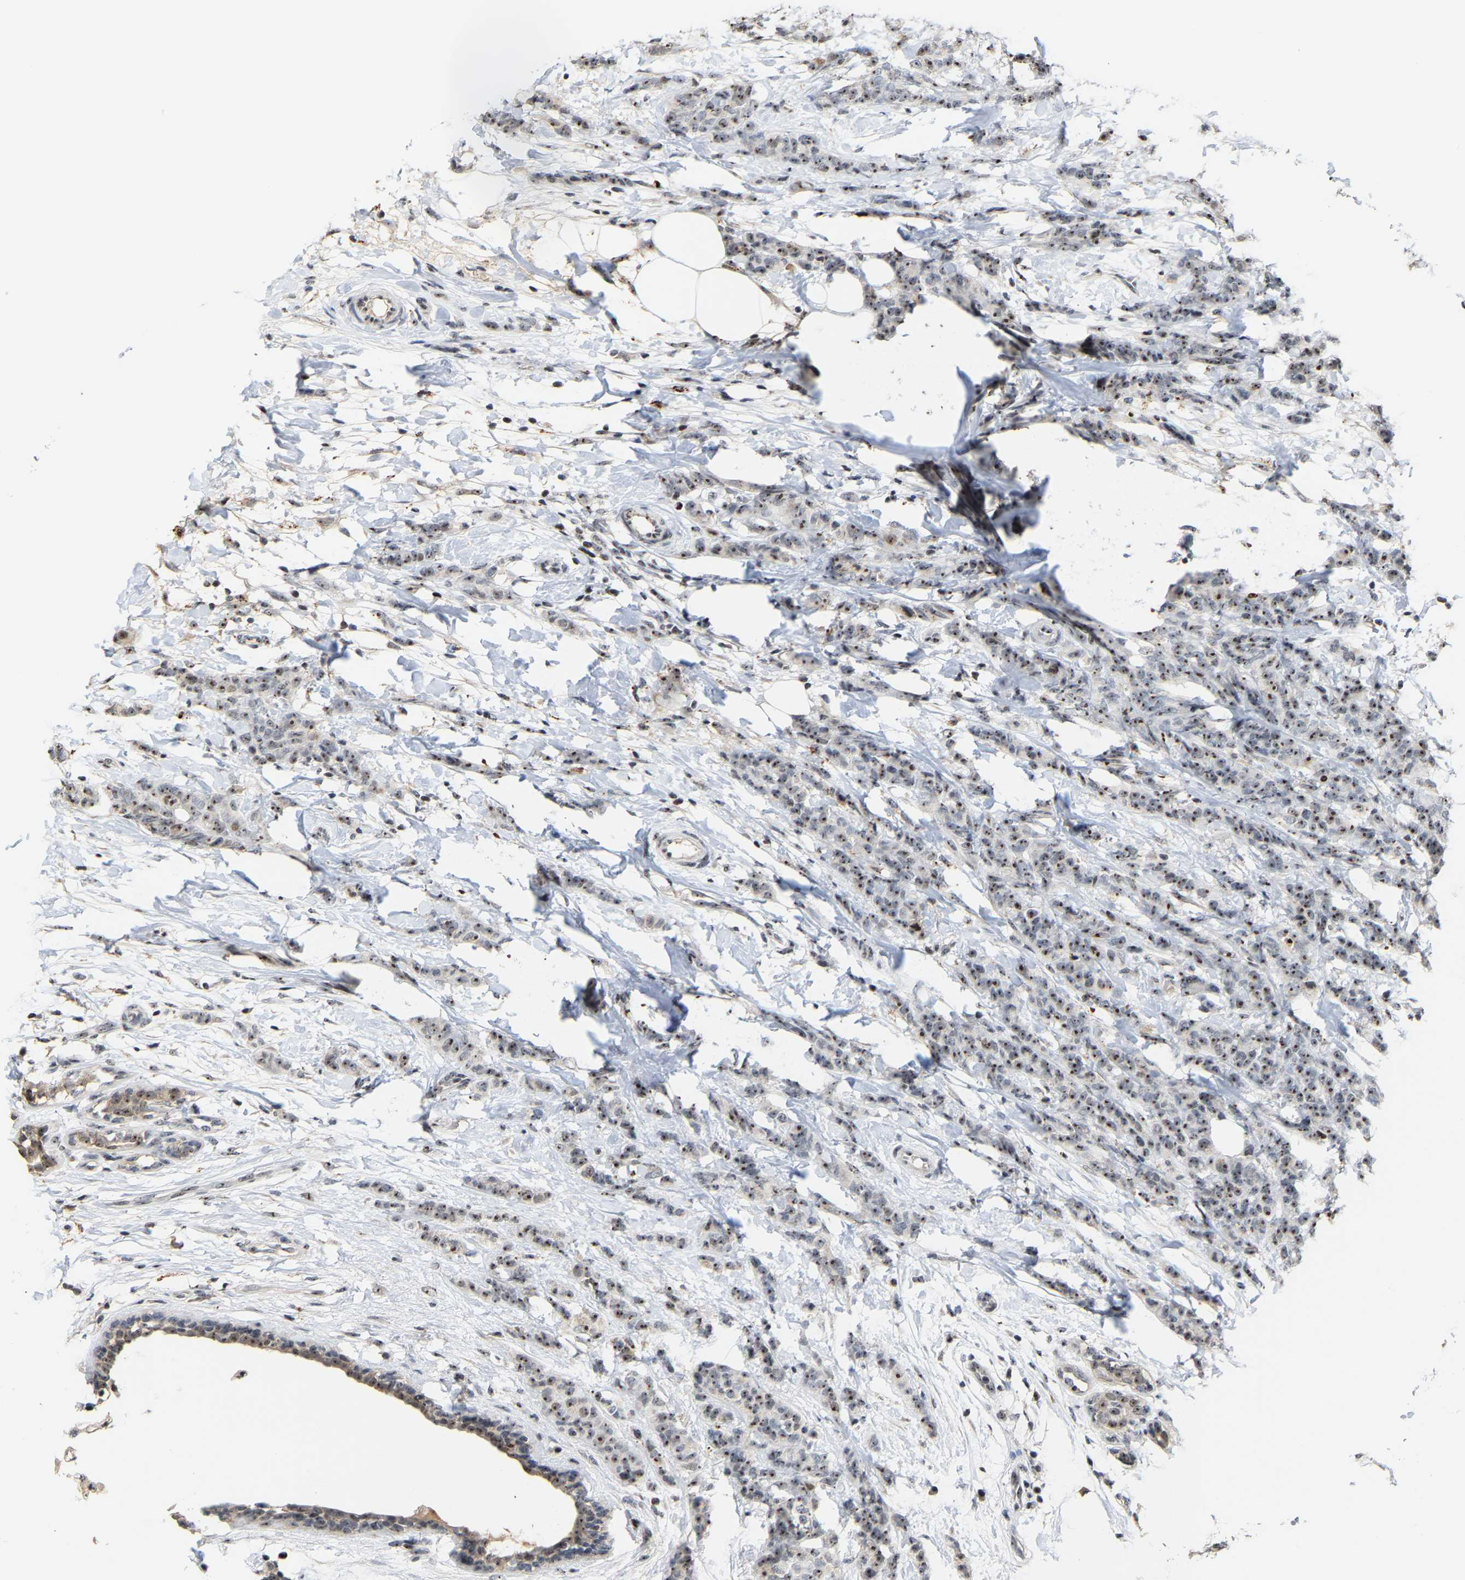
{"staining": {"intensity": "moderate", "quantity": ">75%", "location": "nuclear"}, "tissue": "breast cancer", "cell_type": "Tumor cells", "image_type": "cancer", "snomed": [{"axis": "morphology", "description": "Normal tissue, NOS"}, {"axis": "morphology", "description": "Duct carcinoma"}, {"axis": "topography", "description": "Breast"}], "caption": "Moderate nuclear expression is appreciated in approximately >75% of tumor cells in breast cancer (invasive ductal carcinoma).", "gene": "NOP58", "patient": {"sex": "female", "age": 40}}